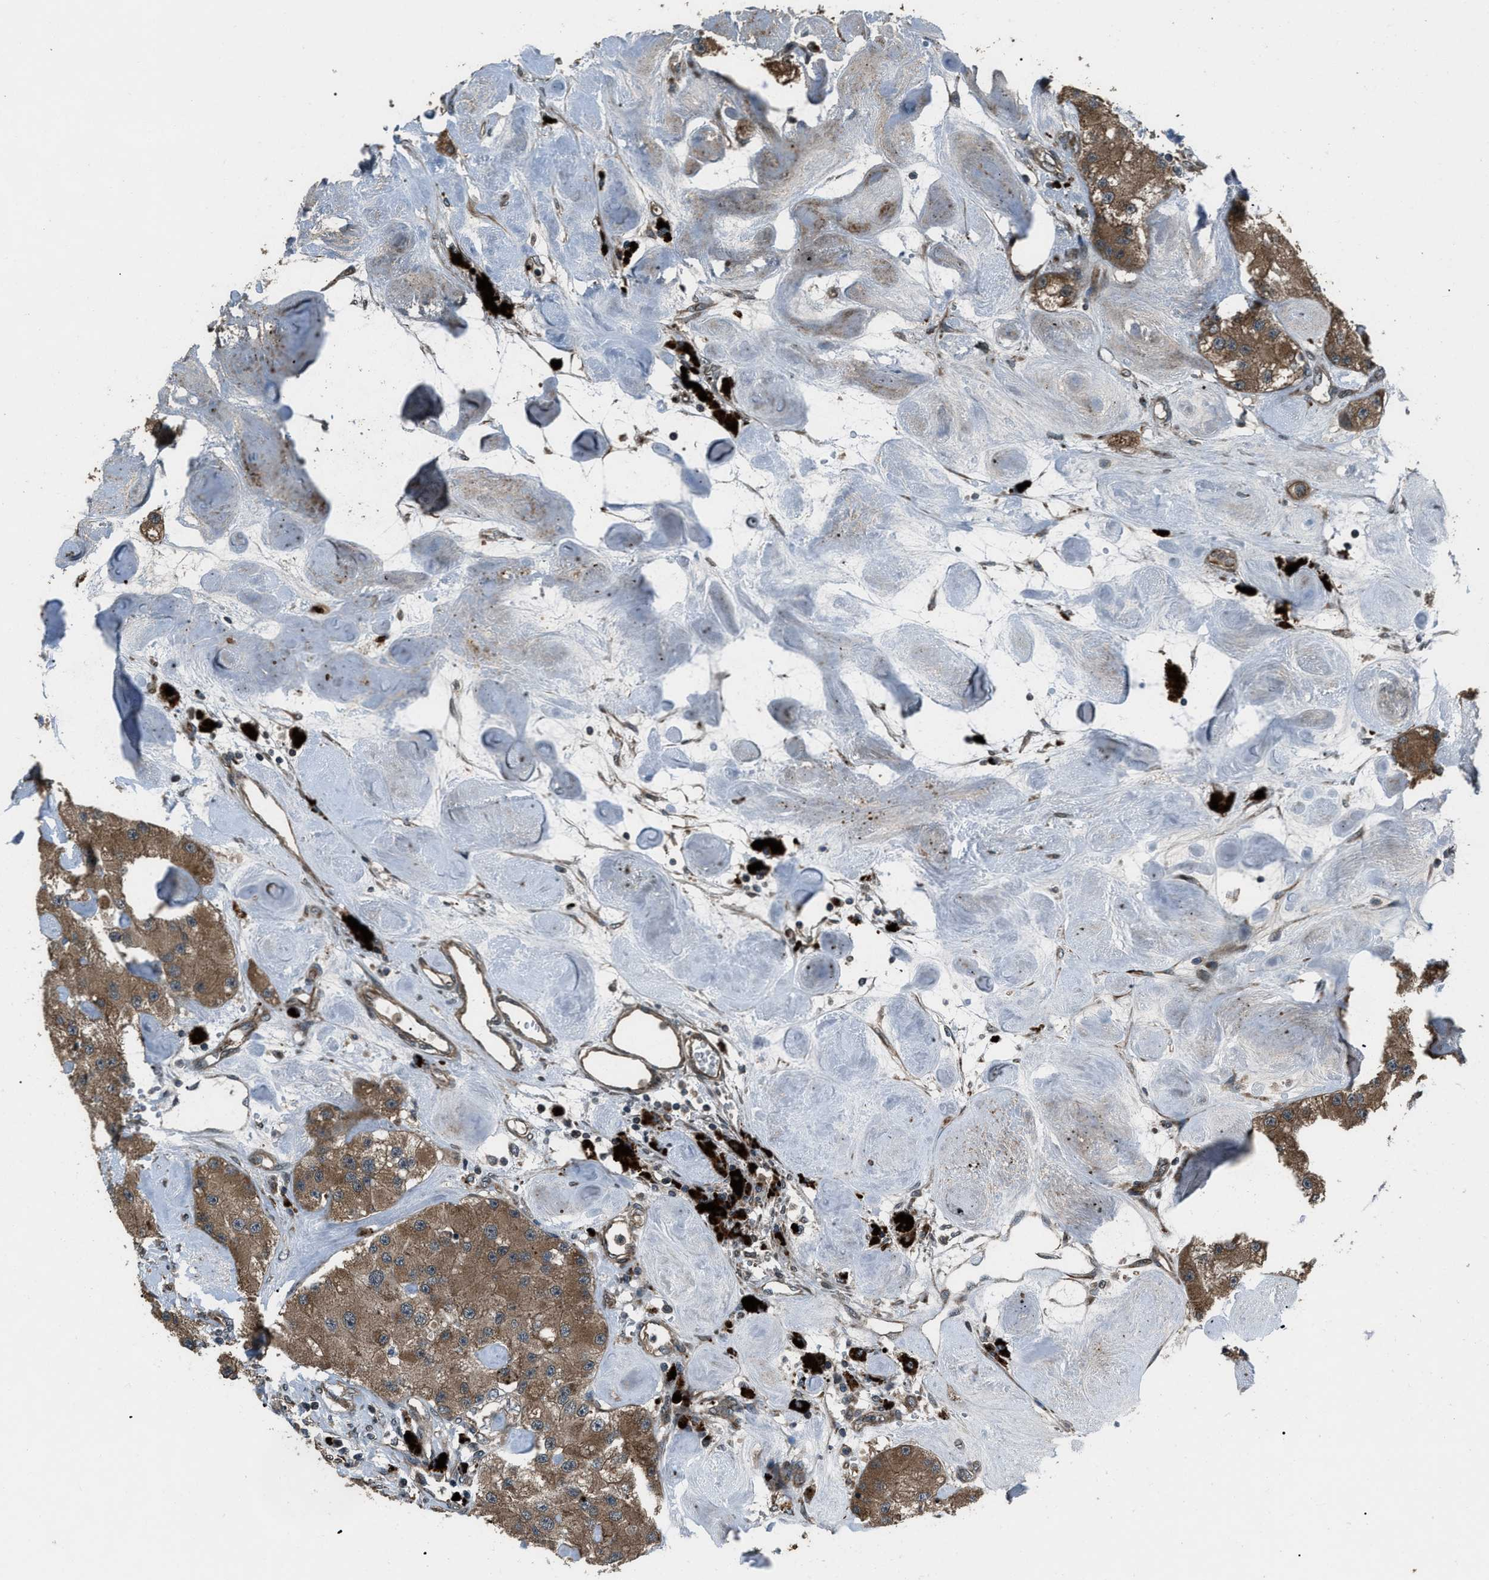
{"staining": {"intensity": "moderate", "quantity": ">75%", "location": "cytoplasmic/membranous"}, "tissue": "carcinoid", "cell_type": "Tumor cells", "image_type": "cancer", "snomed": [{"axis": "morphology", "description": "Carcinoid, malignant, NOS"}, {"axis": "topography", "description": "Pancreas"}], "caption": "Tumor cells display moderate cytoplasmic/membranous expression in approximately >75% of cells in carcinoid (malignant). Using DAB (3,3'-diaminobenzidine) (brown) and hematoxylin (blue) stains, captured at high magnification using brightfield microscopy.", "gene": "IRAK4", "patient": {"sex": "male", "age": 41}}